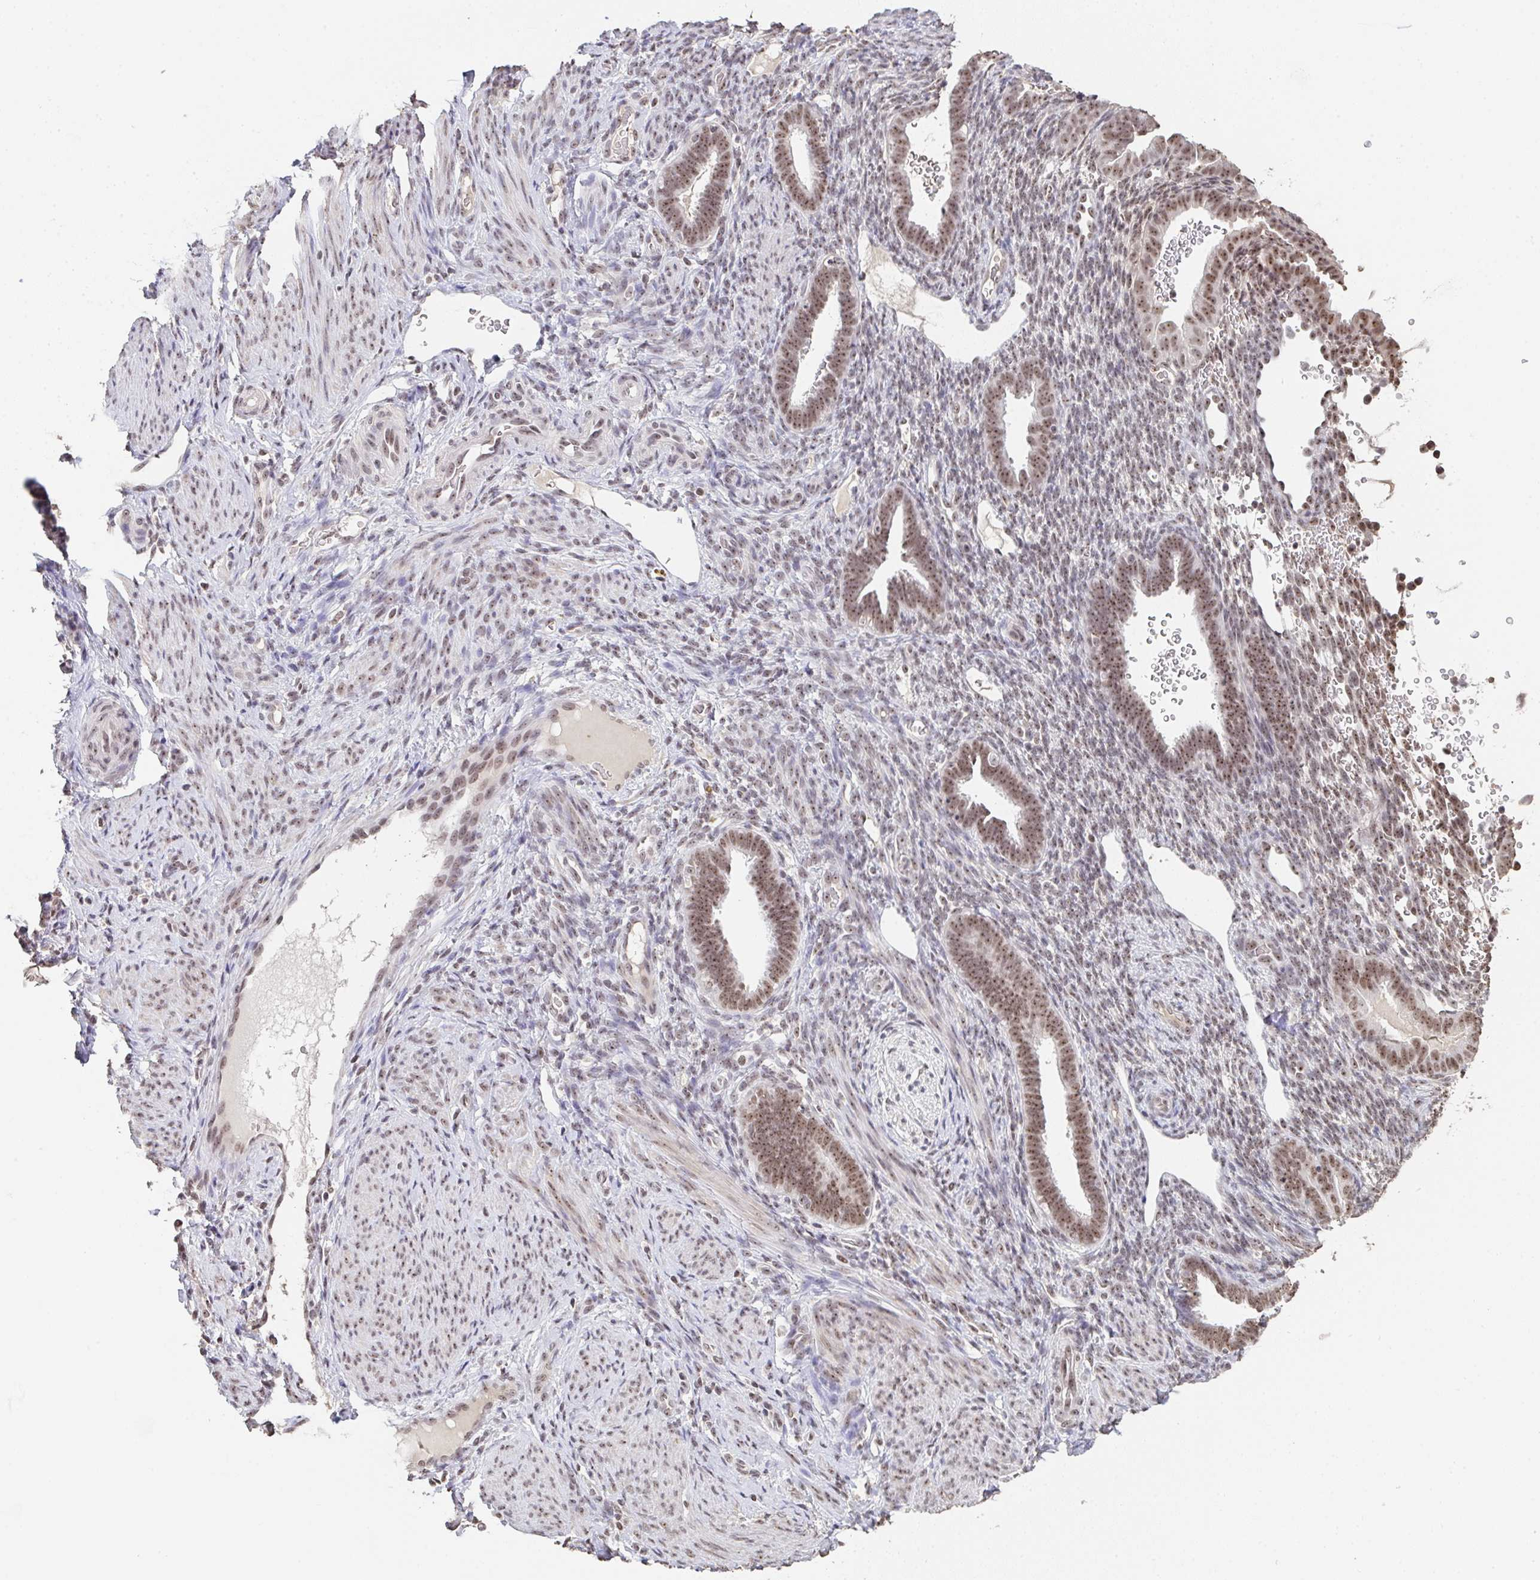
{"staining": {"intensity": "weak", "quantity": ">75%", "location": "nuclear"}, "tissue": "endometrium", "cell_type": "Cells in endometrial stroma", "image_type": "normal", "snomed": [{"axis": "morphology", "description": "Normal tissue, NOS"}, {"axis": "topography", "description": "Endometrium"}], "caption": "Immunohistochemical staining of unremarkable human endometrium reveals weak nuclear protein staining in approximately >75% of cells in endometrial stroma.", "gene": "DKC1", "patient": {"sex": "female", "age": 34}}